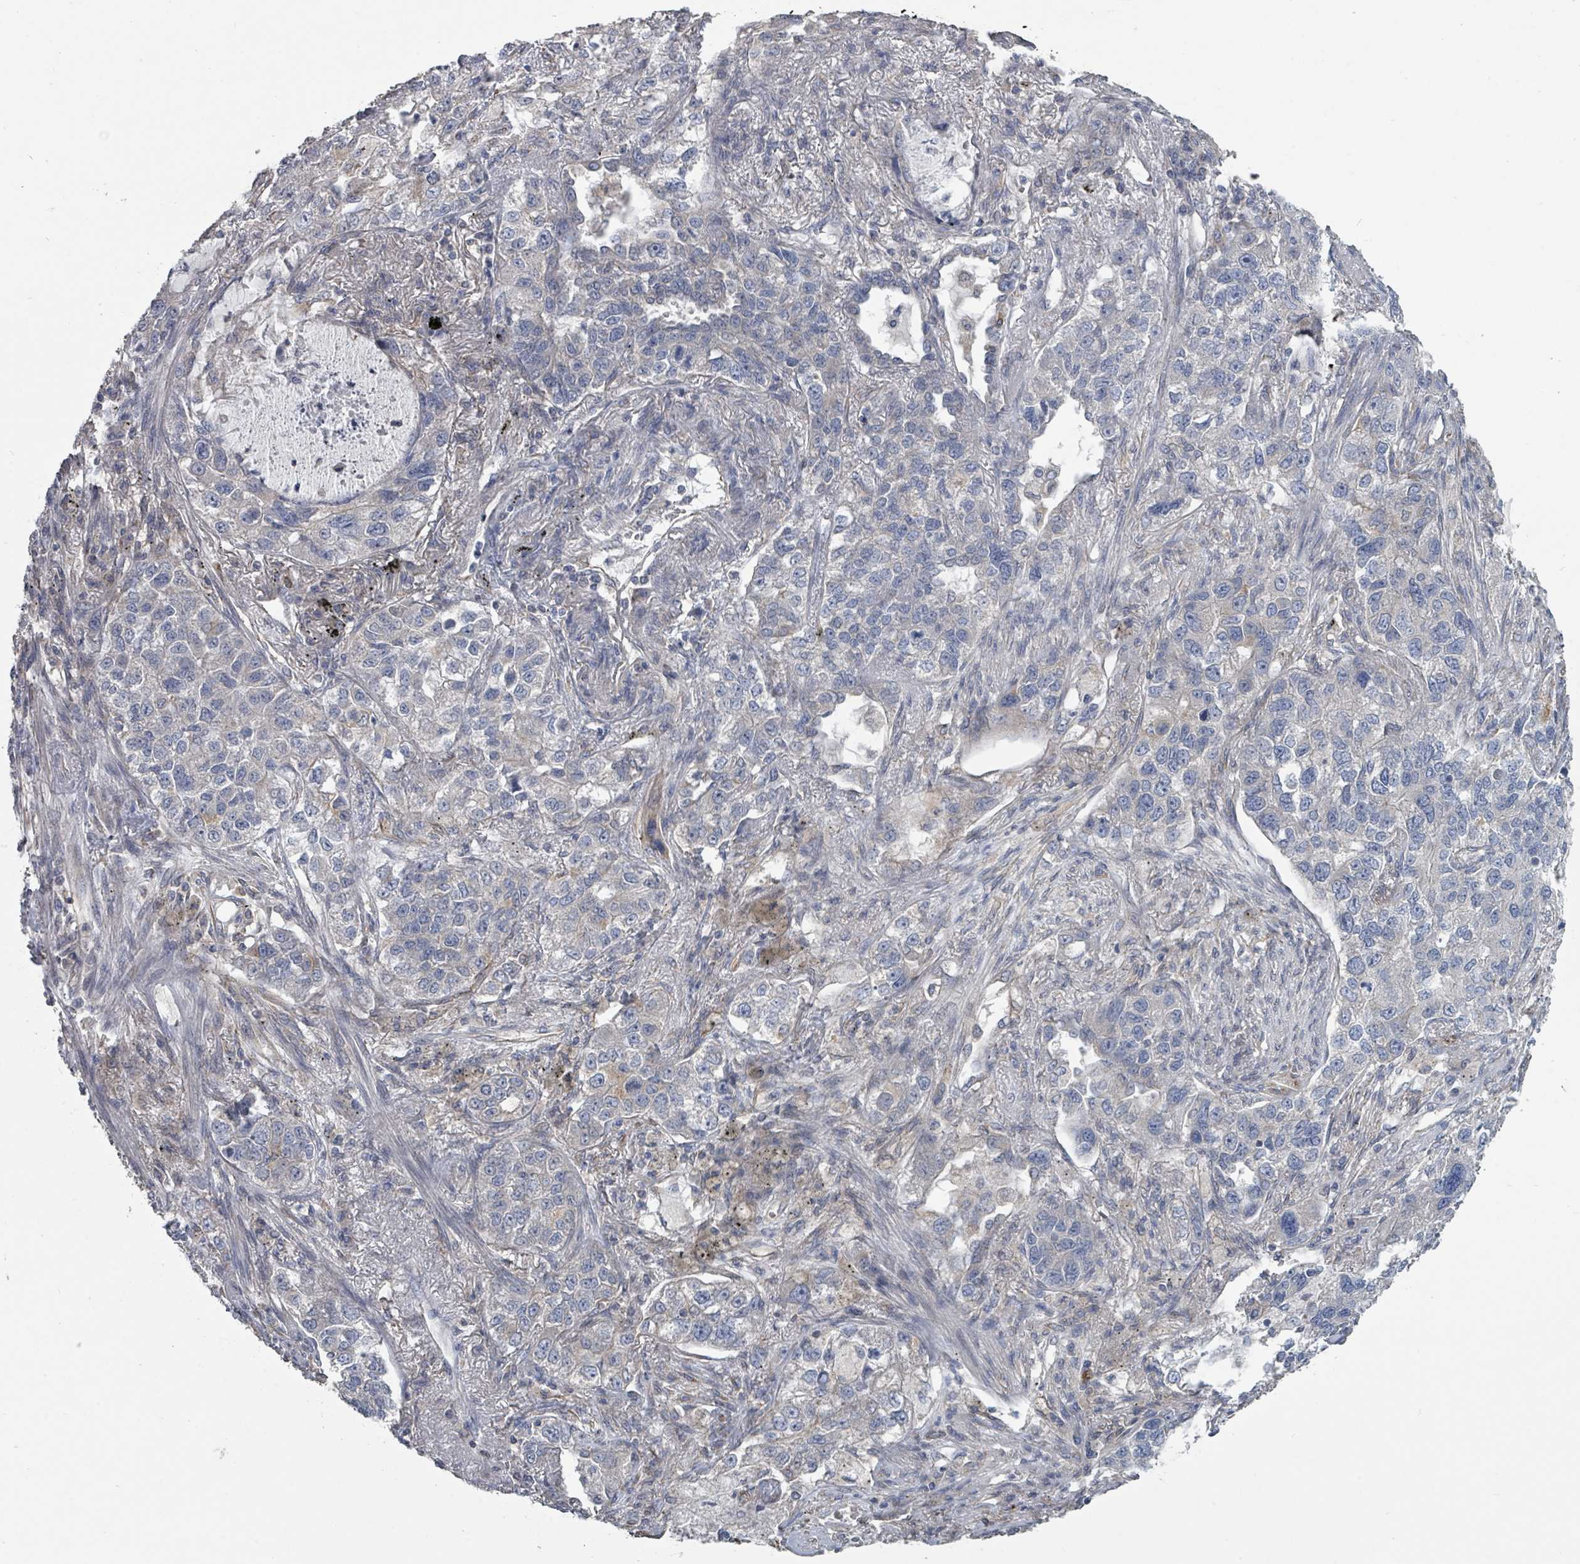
{"staining": {"intensity": "negative", "quantity": "none", "location": "none"}, "tissue": "lung cancer", "cell_type": "Tumor cells", "image_type": "cancer", "snomed": [{"axis": "morphology", "description": "Adenocarcinoma, NOS"}, {"axis": "topography", "description": "Lung"}], "caption": "High power microscopy image of an immunohistochemistry micrograph of adenocarcinoma (lung), revealing no significant positivity in tumor cells.", "gene": "SLC9A7", "patient": {"sex": "male", "age": 49}}